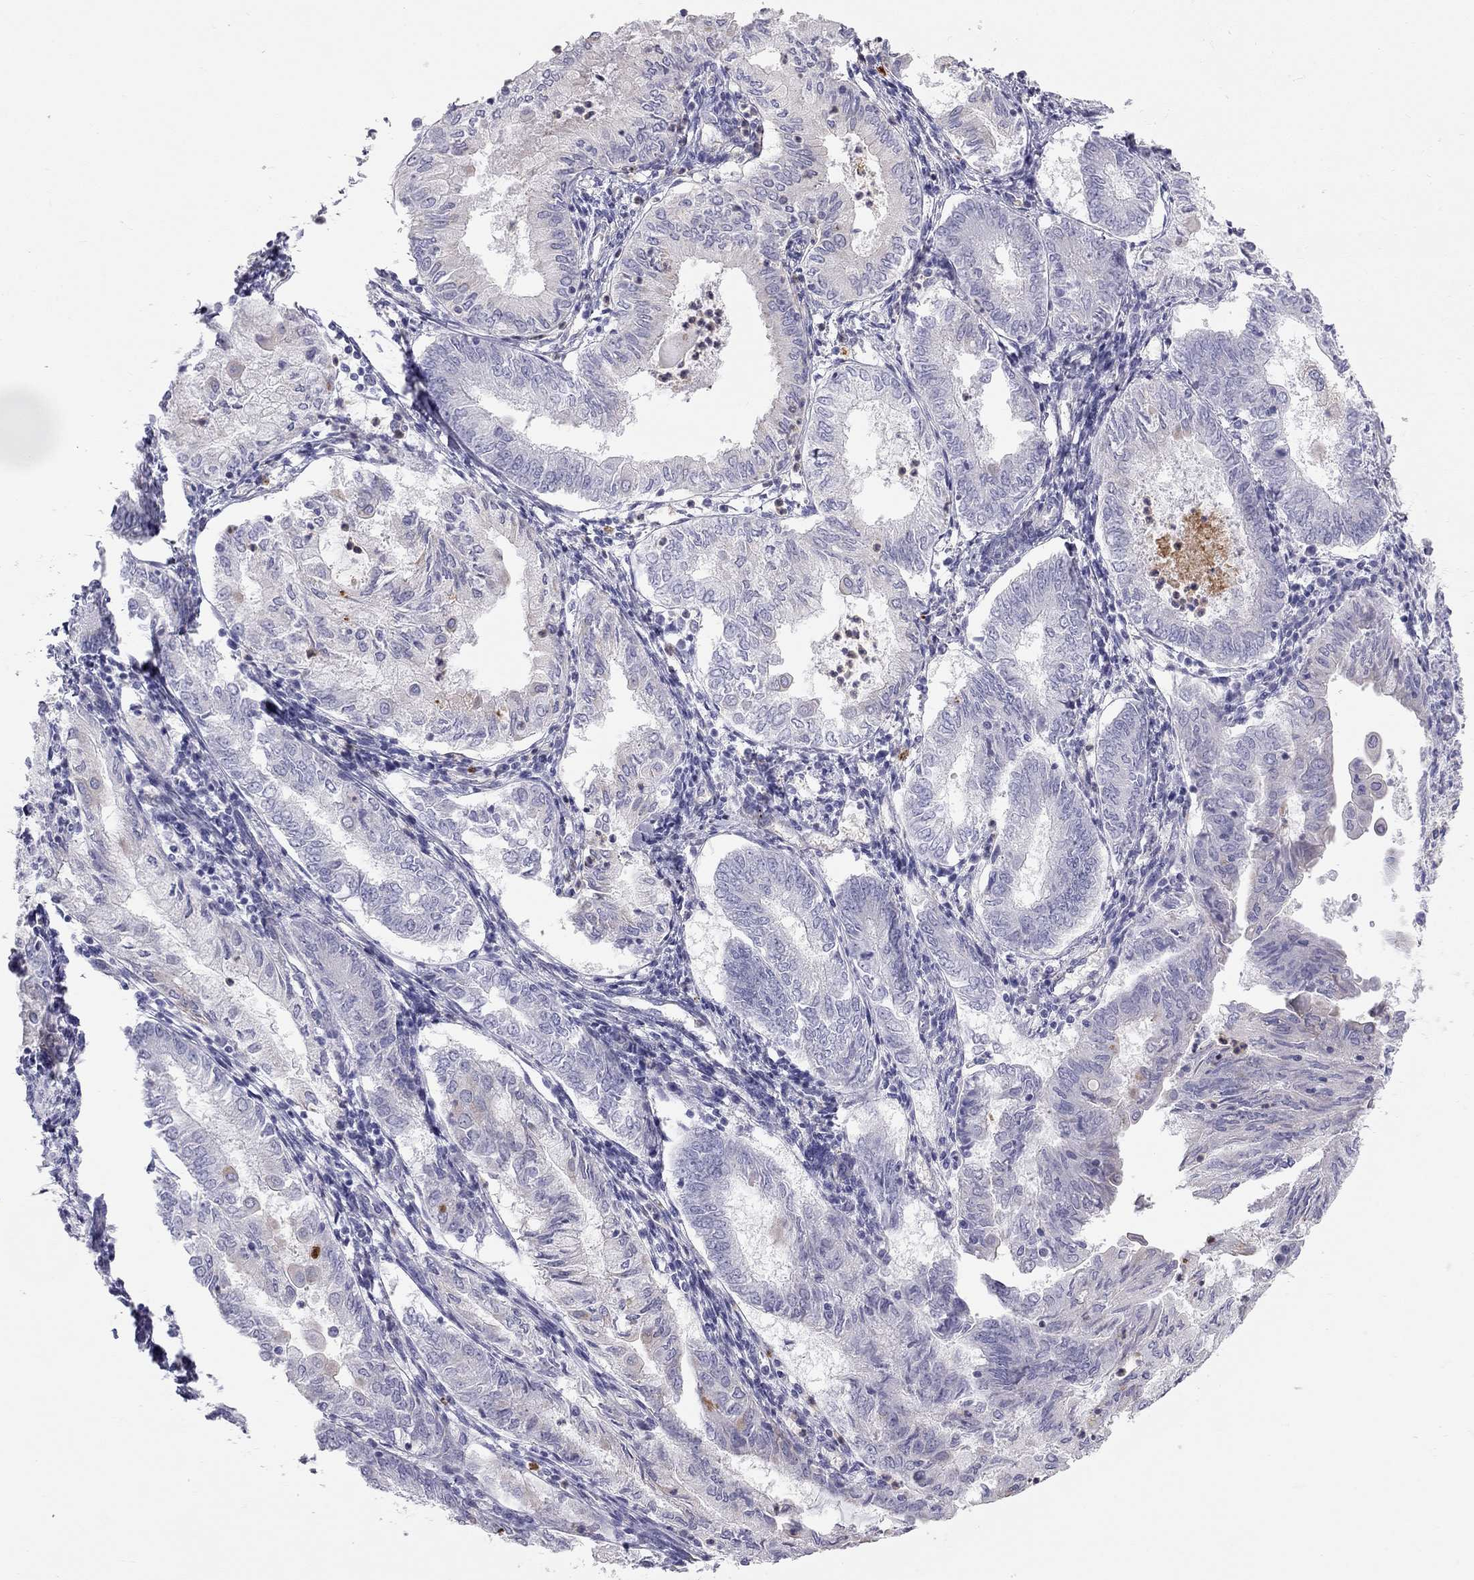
{"staining": {"intensity": "negative", "quantity": "none", "location": "none"}, "tissue": "endometrial cancer", "cell_type": "Tumor cells", "image_type": "cancer", "snomed": [{"axis": "morphology", "description": "Adenocarcinoma, NOS"}, {"axis": "topography", "description": "Endometrium"}], "caption": "Immunohistochemistry (IHC) of human adenocarcinoma (endometrial) shows no positivity in tumor cells.", "gene": "TDRD6", "patient": {"sex": "female", "age": 68}}